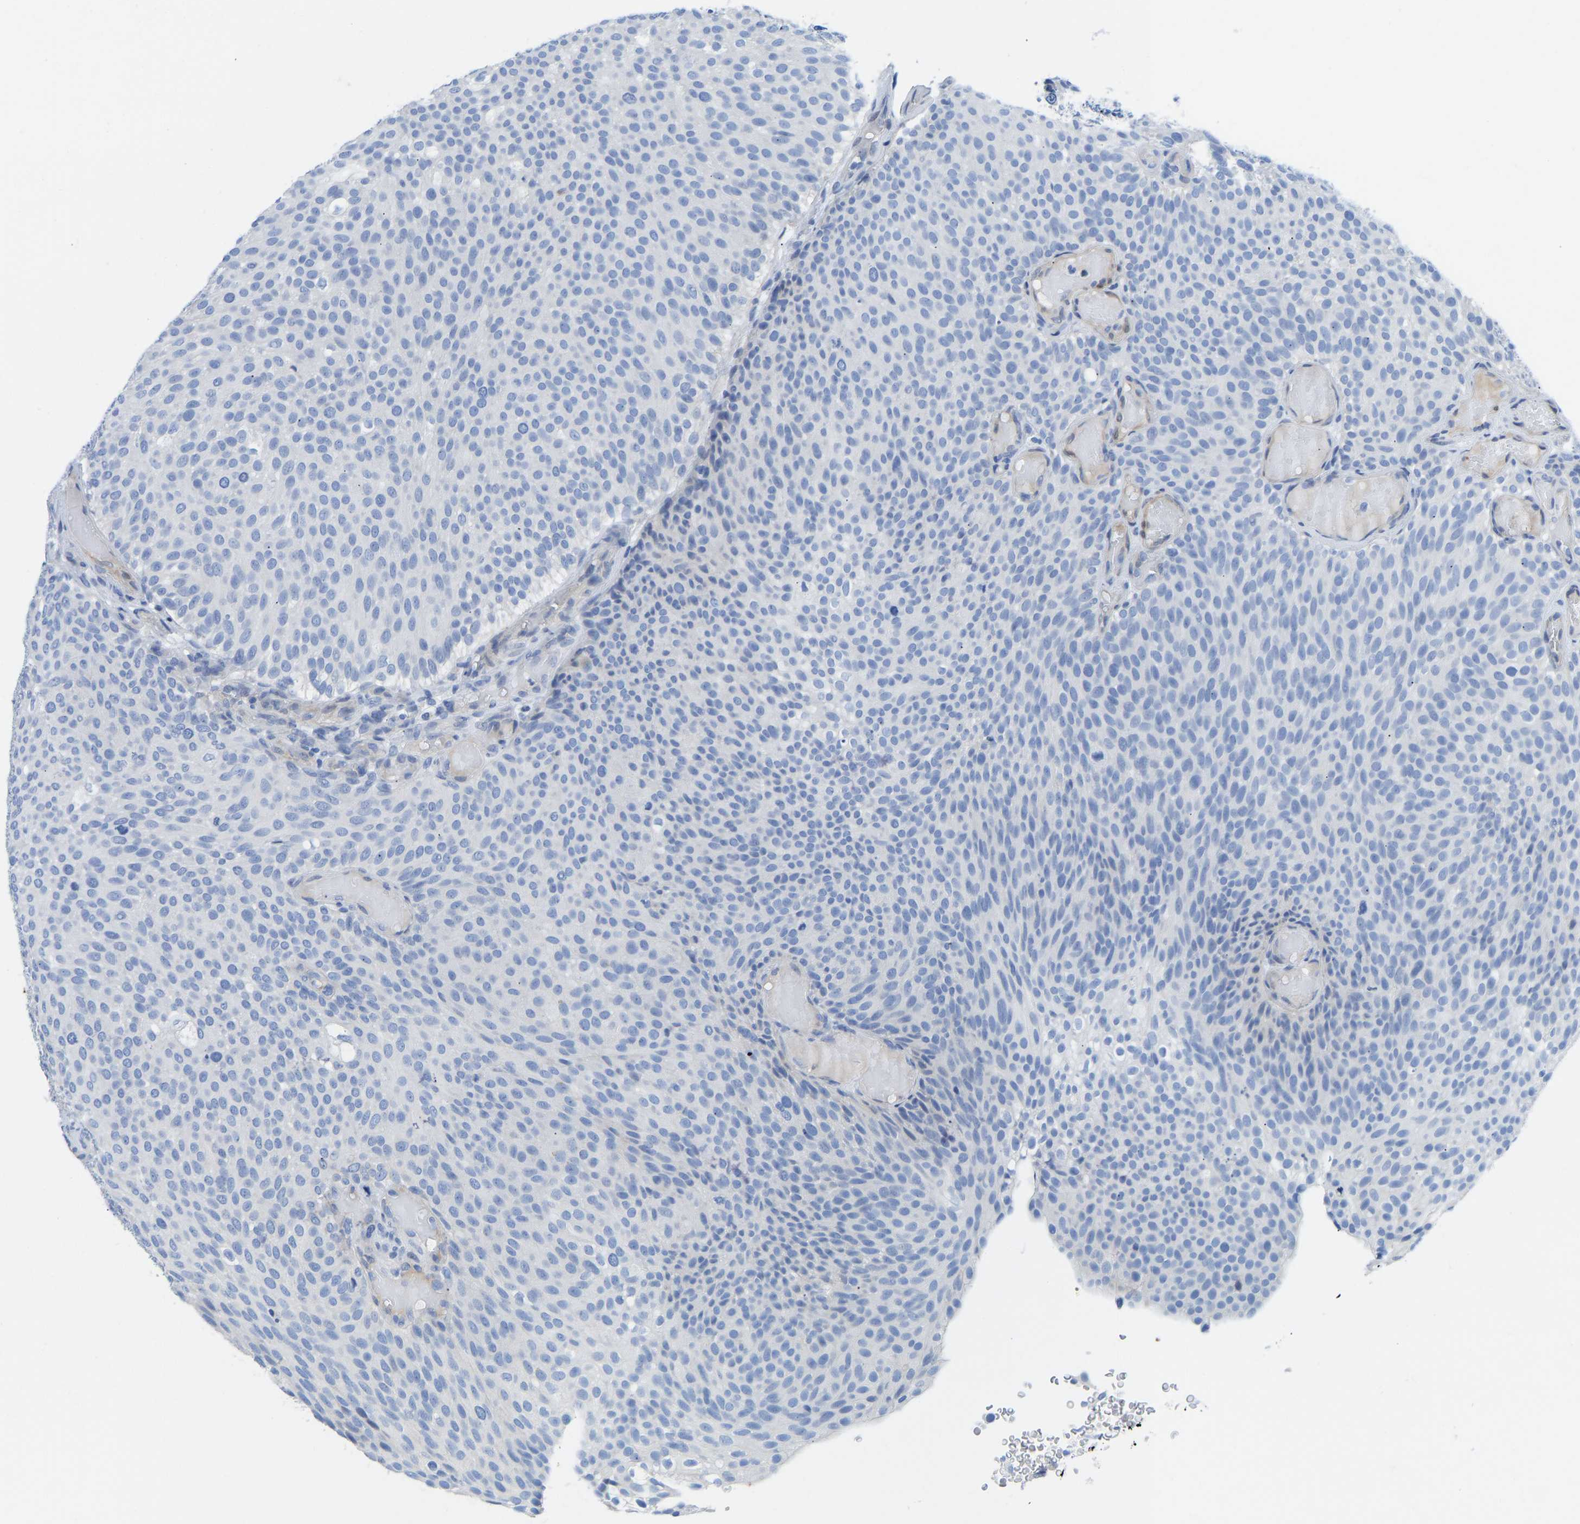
{"staining": {"intensity": "negative", "quantity": "none", "location": "none"}, "tissue": "urothelial cancer", "cell_type": "Tumor cells", "image_type": "cancer", "snomed": [{"axis": "morphology", "description": "Urothelial carcinoma, Low grade"}, {"axis": "topography", "description": "Urinary bladder"}], "caption": "Tumor cells show no significant expression in urothelial carcinoma (low-grade). (Stains: DAB immunohistochemistry with hematoxylin counter stain, Microscopy: brightfield microscopy at high magnification).", "gene": "NKAIN3", "patient": {"sex": "male", "age": 78}}